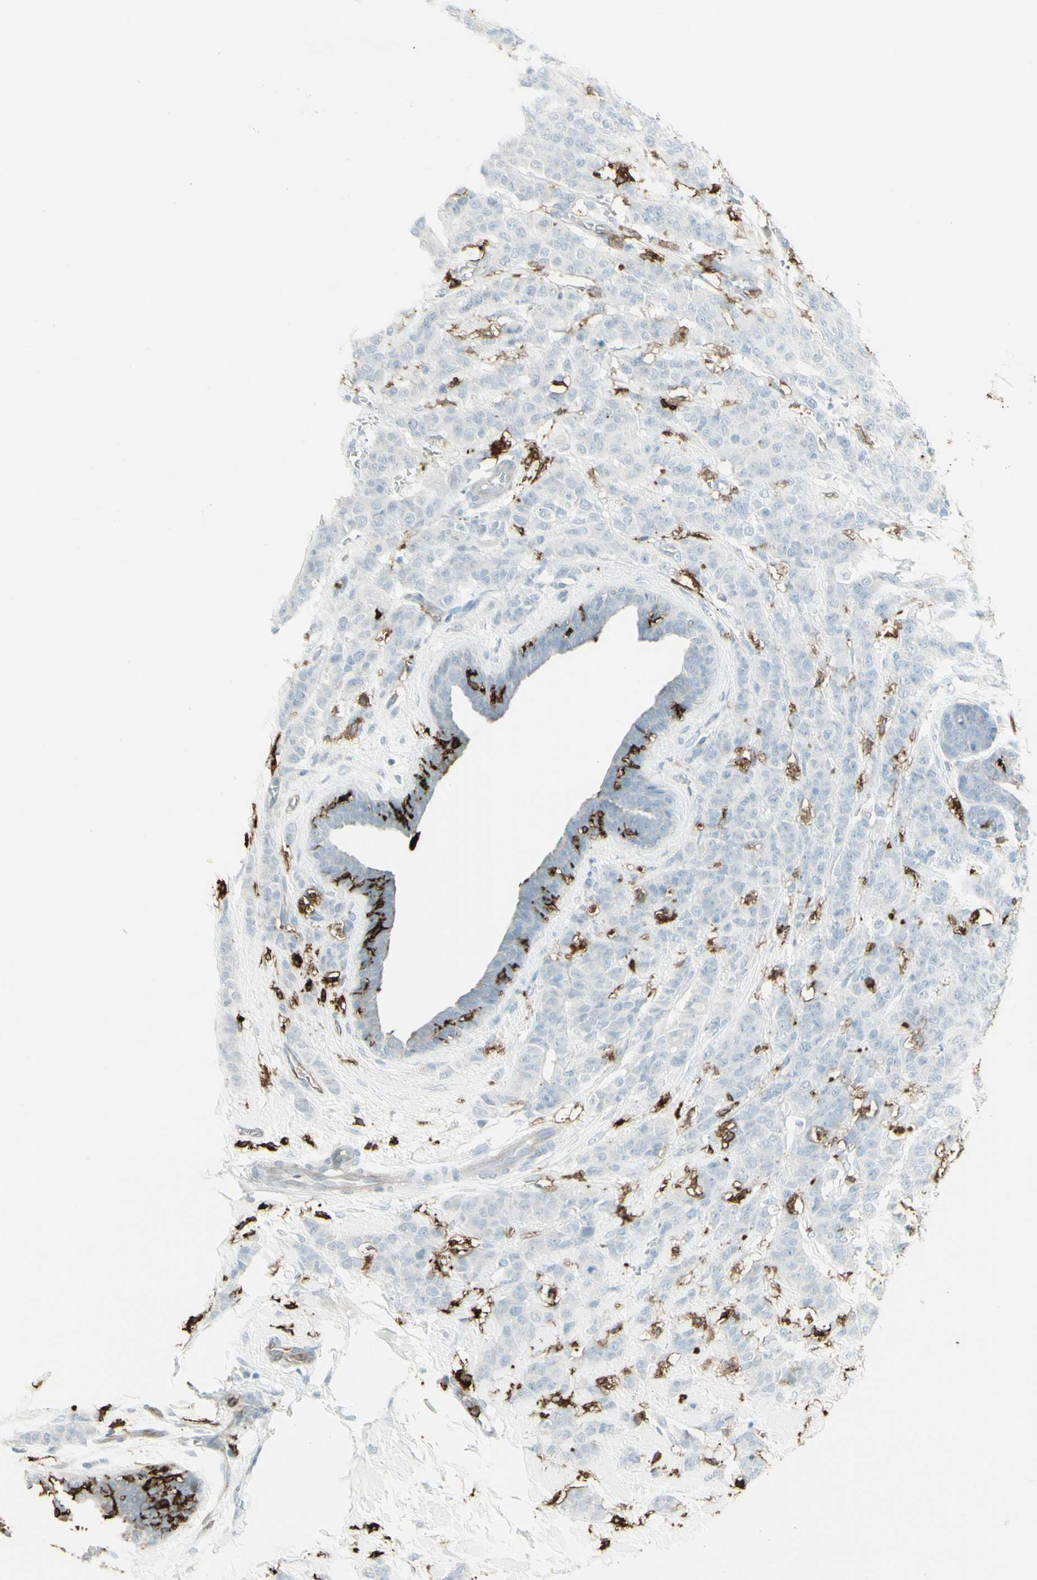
{"staining": {"intensity": "negative", "quantity": "none", "location": "none"}, "tissue": "breast cancer", "cell_type": "Tumor cells", "image_type": "cancer", "snomed": [{"axis": "morphology", "description": "Normal tissue, NOS"}, {"axis": "morphology", "description": "Duct carcinoma"}, {"axis": "topography", "description": "Breast"}], "caption": "A photomicrograph of human breast cancer is negative for staining in tumor cells.", "gene": "HLA-DPB1", "patient": {"sex": "female", "age": 40}}